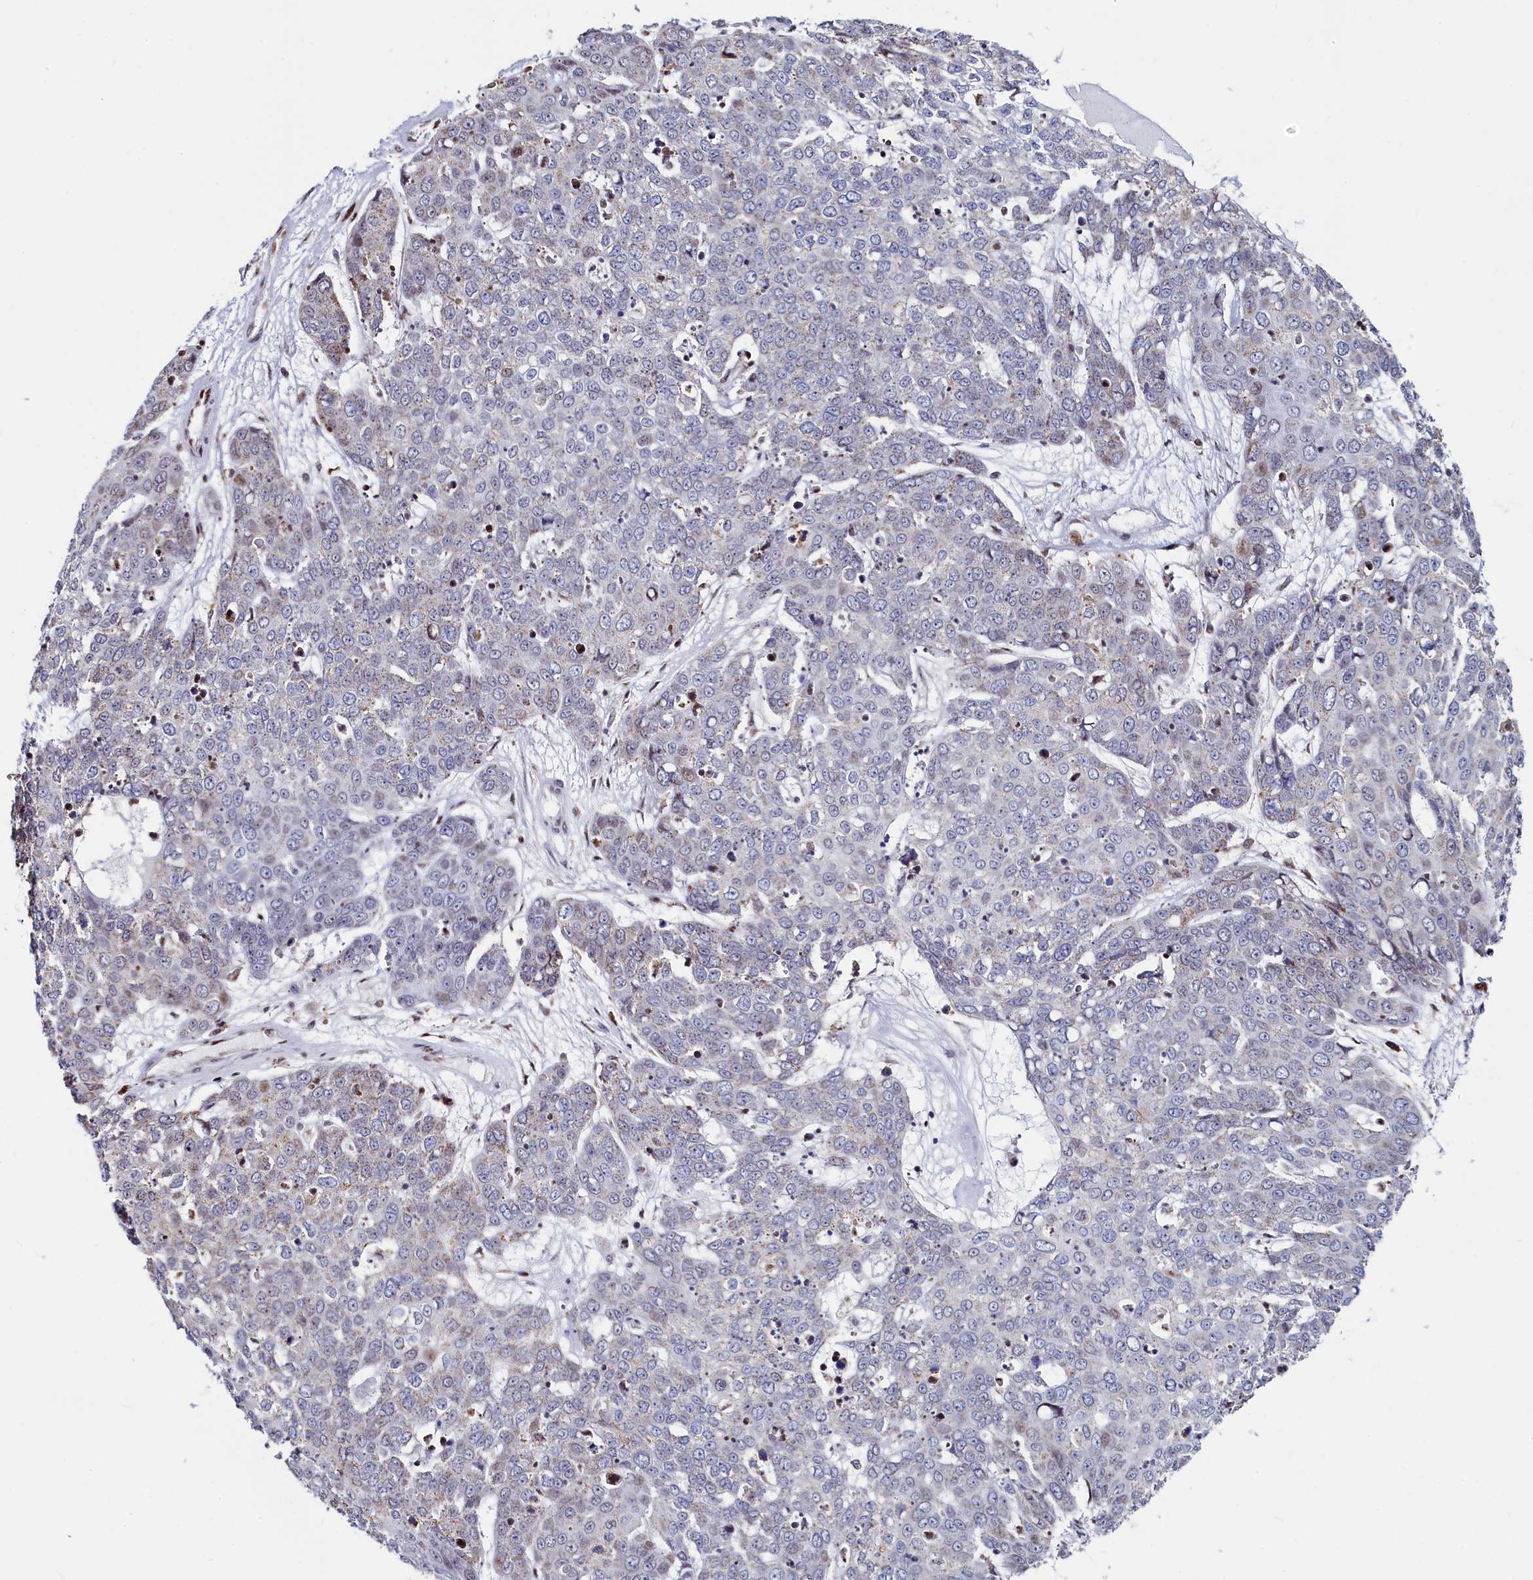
{"staining": {"intensity": "weak", "quantity": "<25%", "location": "cytoplasmic/membranous"}, "tissue": "skin cancer", "cell_type": "Tumor cells", "image_type": "cancer", "snomed": [{"axis": "morphology", "description": "Squamous cell carcinoma, NOS"}, {"axis": "topography", "description": "Skin"}], "caption": "The histopathology image exhibits no staining of tumor cells in skin cancer. (DAB (3,3'-diaminobenzidine) immunohistochemistry, high magnification).", "gene": "HDGFL3", "patient": {"sex": "male", "age": 71}}